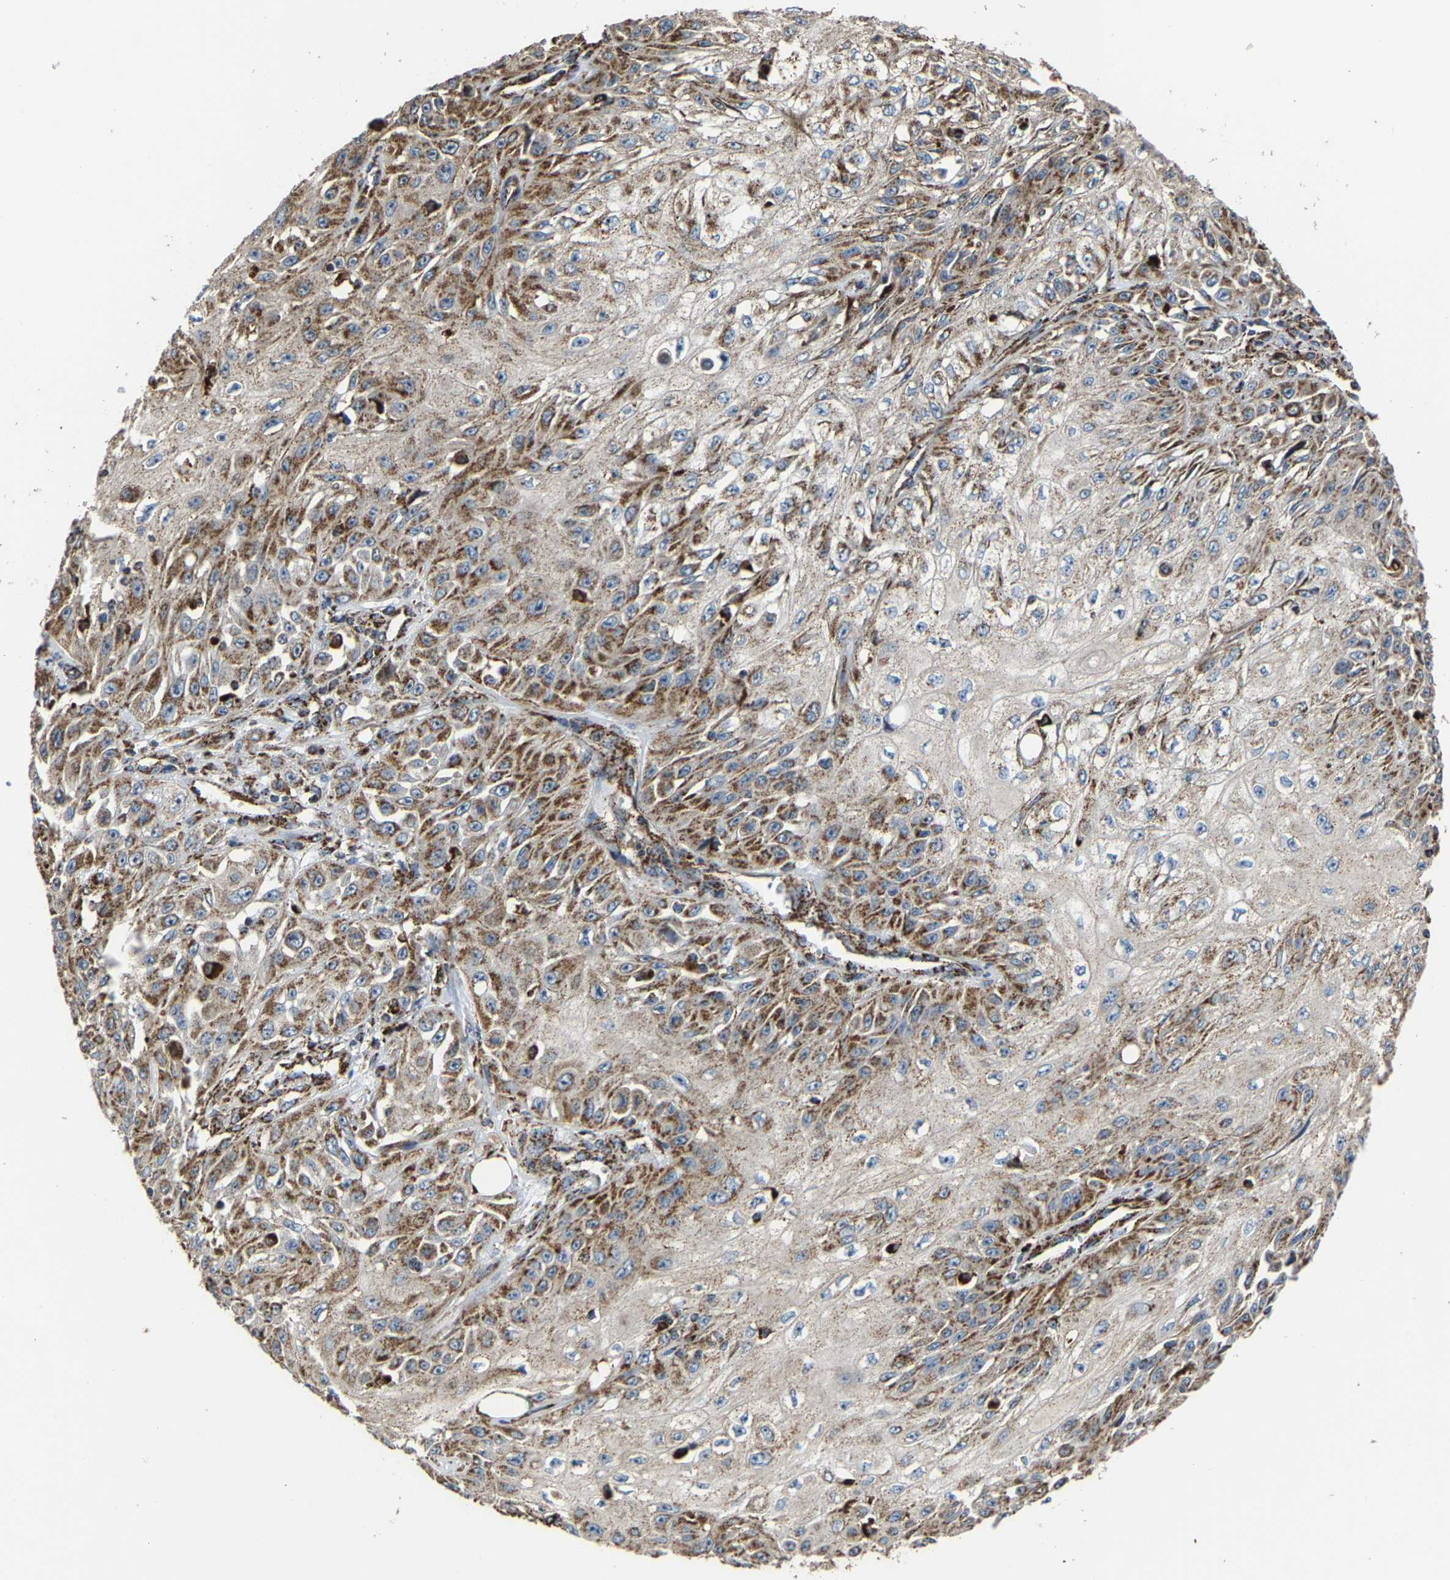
{"staining": {"intensity": "moderate", "quantity": ">75%", "location": "cytoplasmic/membranous"}, "tissue": "skin cancer", "cell_type": "Tumor cells", "image_type": "cancer", "snomed": [{"axis": "morphology", "description": "Squamous cell carcinoma, NOS"}, {"axis": "morphology", "description": "Squamous cell carcinoma, metastatic, NOS"}, {"axis": "topography", "description": "Skin"}, {"axis": "topography", "description": "Lymph node"}], "caption": "DAB immunohistochemical staining of metastatic squamous cell carcinoma (skin) shows moderate cytoplasmic/membranous protein positivity in approximately >75% of tumor cells.", "gene": "NDUFV3", "patient": {"sex": "male", "age": 75}}